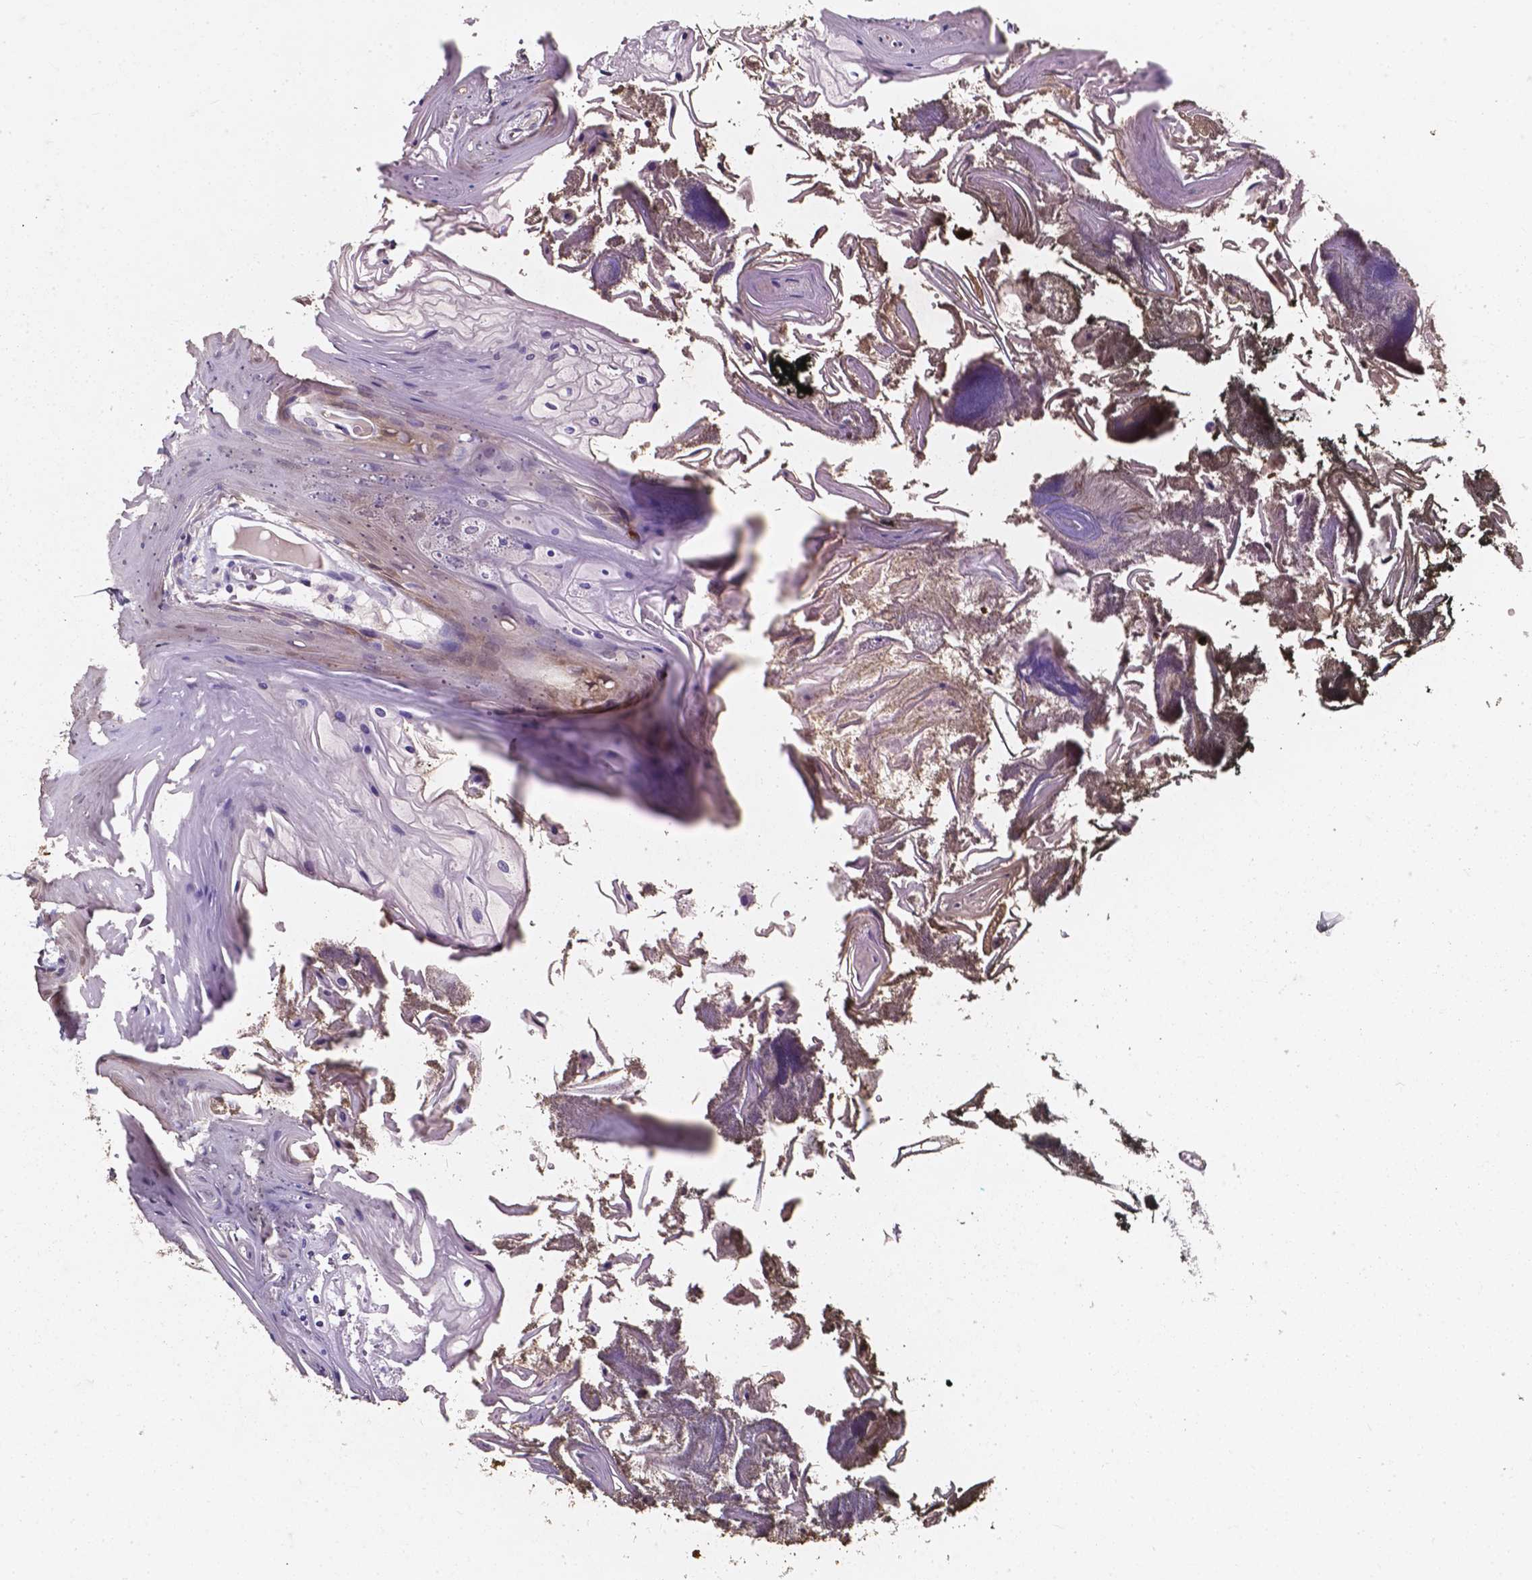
{"staining": {"intensity": "weak", "quantity": "<25%", "location": "nuclear"}, "tissue": "oral mucosa", "cell_type": "Squamous epithelial cells", "image_type": "normal", "snomed": [{"axis": "morphology", "description": "Normal tissue, NOS"}, {"axis": "topography", "description": "Oral tissue"}], "caption": "A high-resolution image shows immunohistochemistry staining of normal oral mucosa, which reveals no significant positivity in squamous epithelial cells.", "gene": "AKR1B10", "patient": {"sex": "male", "age": 9}}